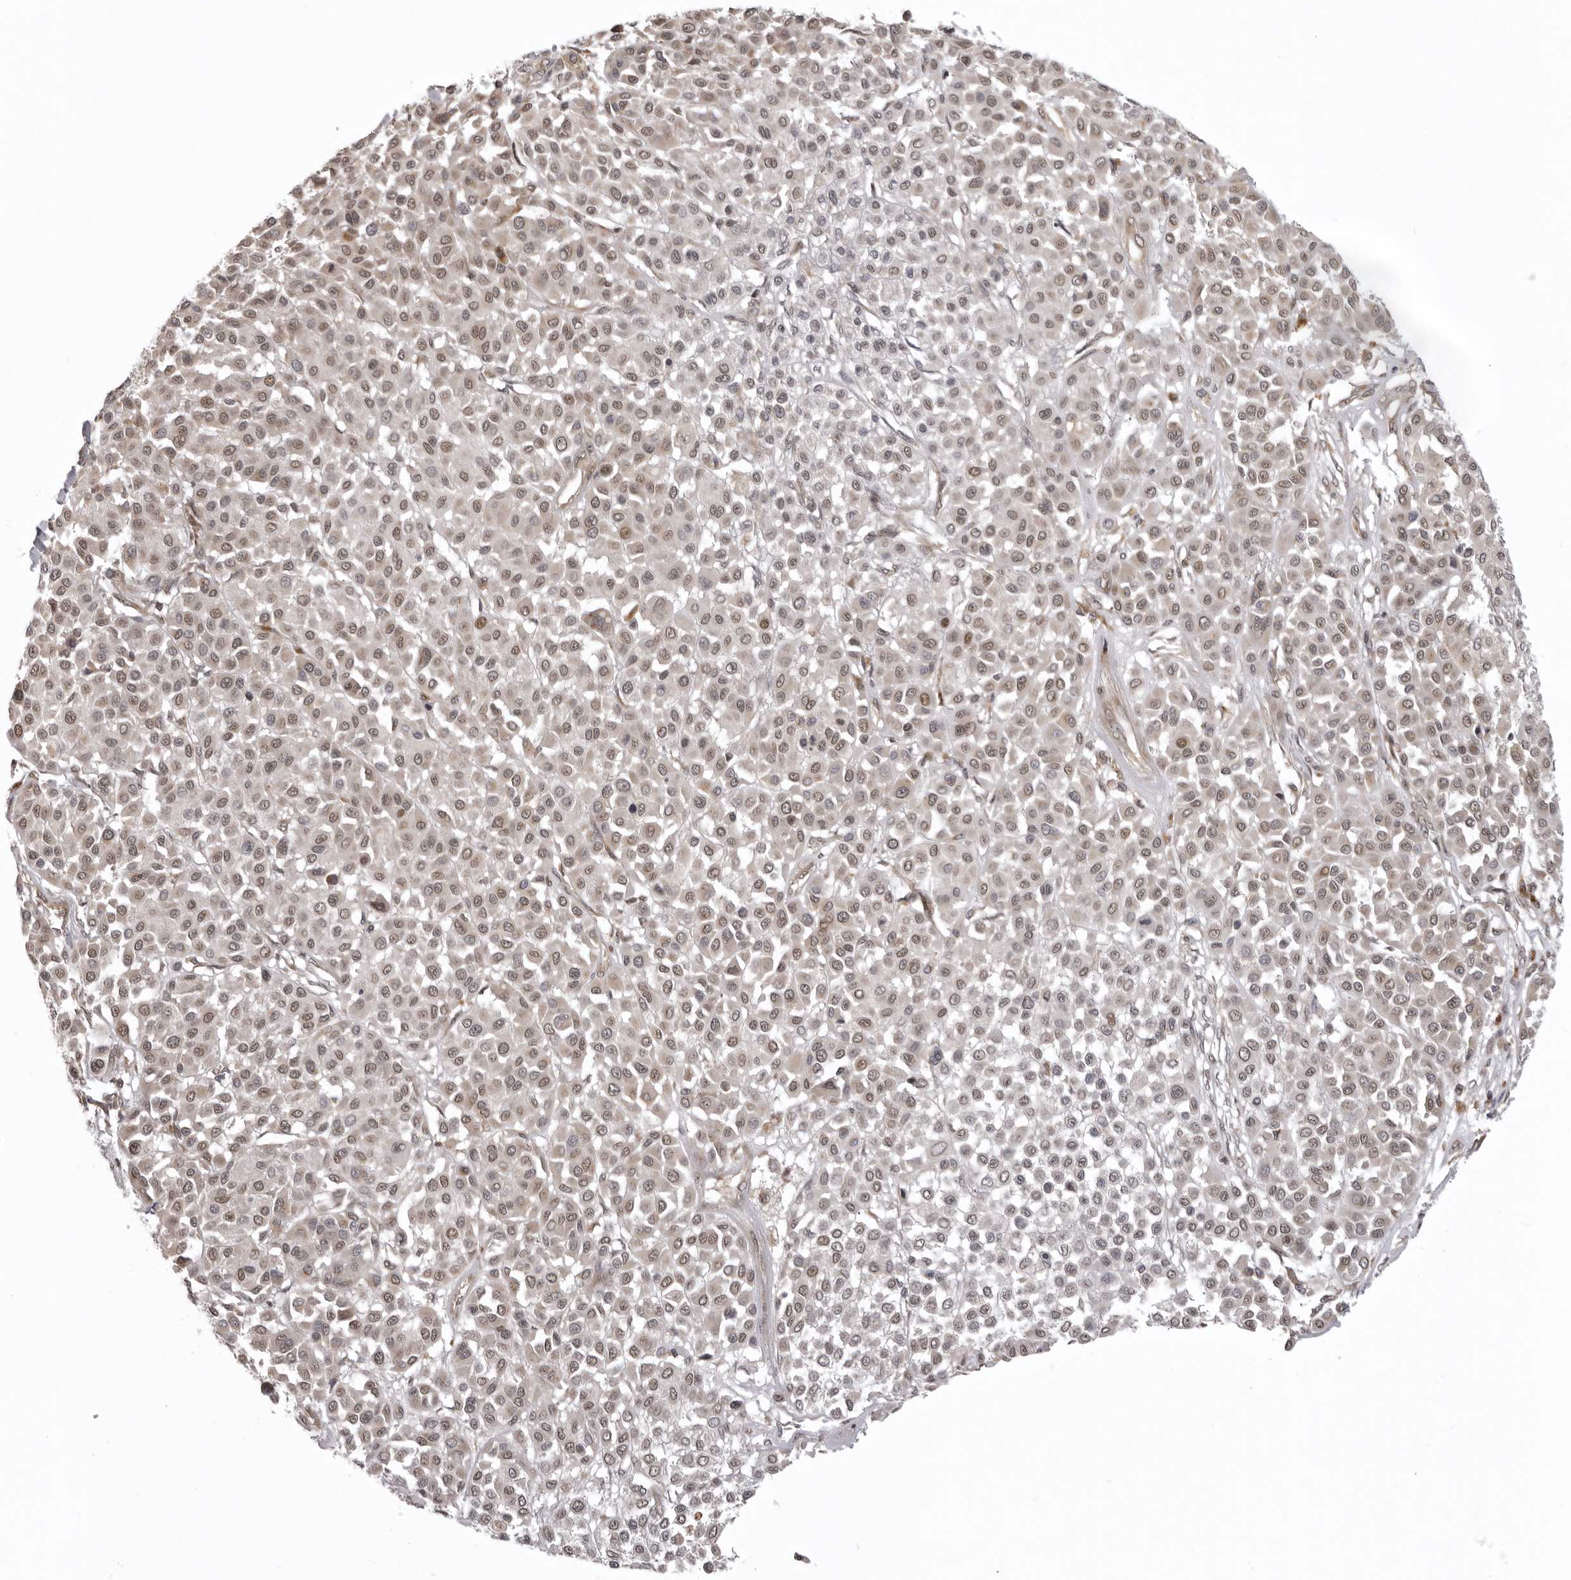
{"staining": {"intensity": "weak", "quantity": ">75%", "location": "cytoplasmic/membranous,nuclear"}, "tissue": "melanoma", "cell_type": "Tumor cells", "image_type": "cancer", "snomed": [{"axis": "morphology", "description": "Malignant melanoma, Metastatic site"}, {"axis": "topography", "description": "Soft tissue"}], "caption": "Human melanoma stained with a protein marker reveals weak staining in tumor cells.", "gene": "C1orf109", "patient": {"sex": "male", "age": 41}}